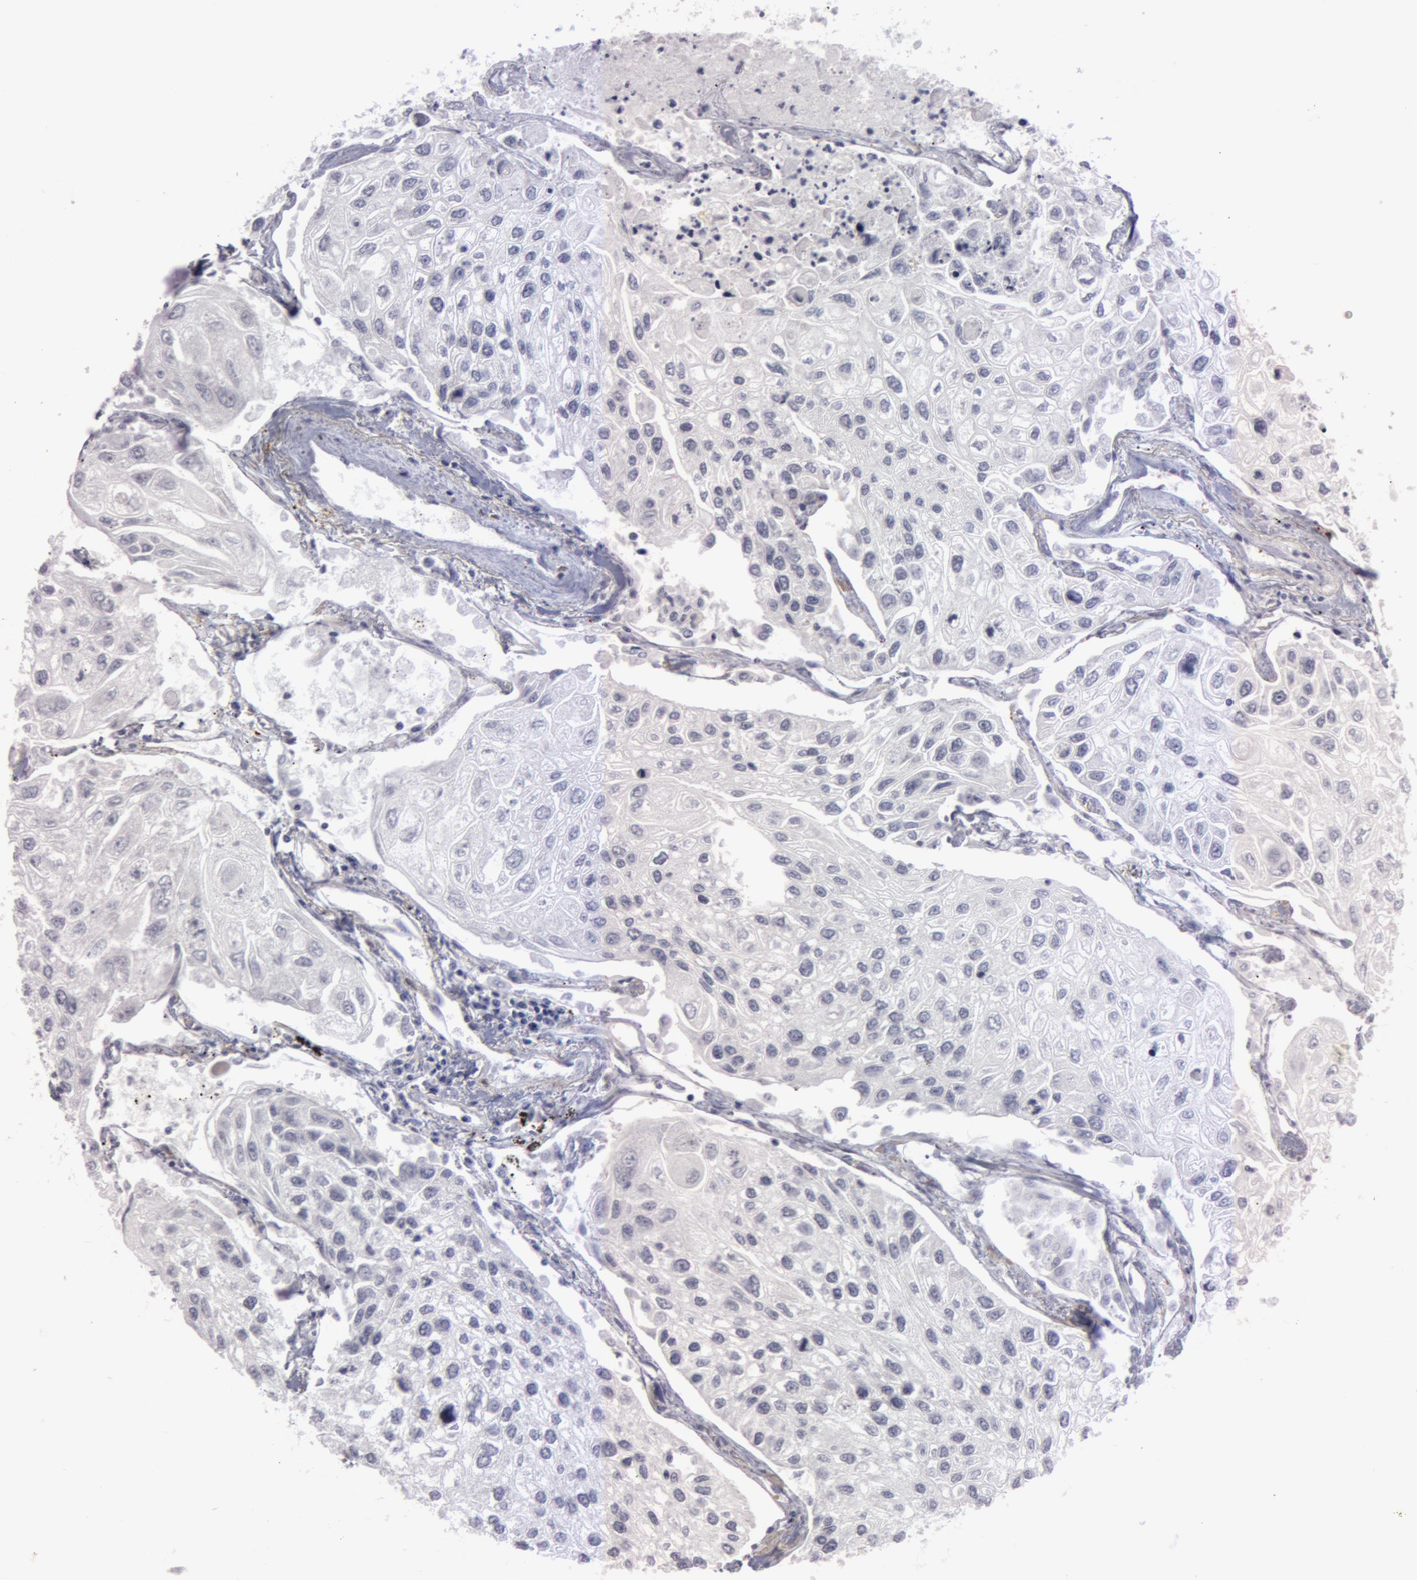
{"staining": {"intensity": "negative", "quantity": "none", "location": "none"}, "tissue": "lung cancer", "cell_type": "Tumor cells", "image_type": "cancer", "snomed": [{"axis": "morphology", "description": "Squamous cell carcinoma, NOS"}, {"axis": "topography", "description": "Lung"}], "caption": "This is an IHC image of lung squamous cell carcinoma. There is no staining in tumor cells.", "gene": "TAGLN", "patient": {"sex": "male", "age": 75}}